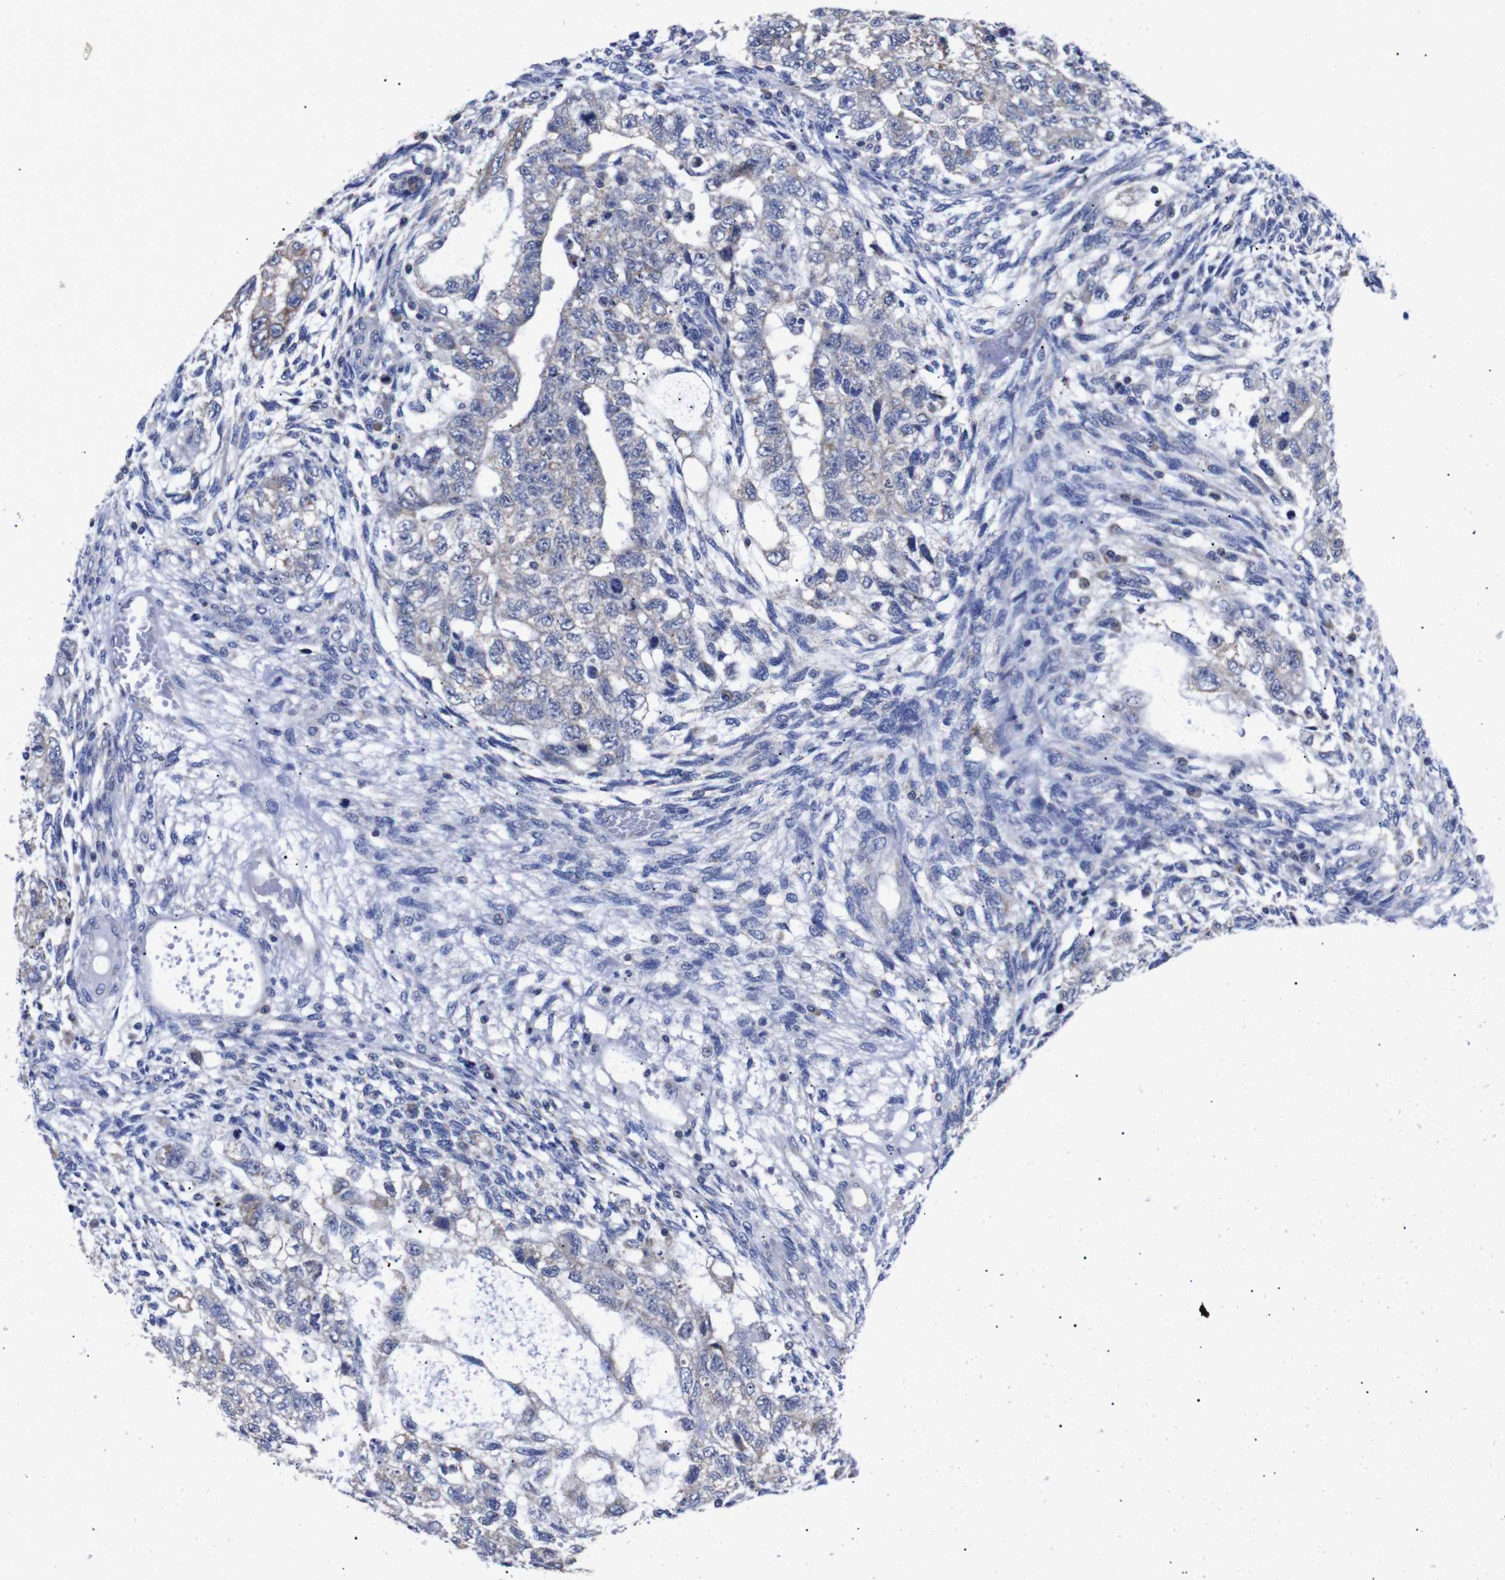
{"staining": {"intensity": "negative", "quantity": "none", "location": "none"}, "tissue": "testis cancer", "cell_type": "Tumor cells", "image_type": "cancer", "snomed": [{"axis": "morphology", "description": "Normal tissue, NOS"}, {"axis": "morphology", "description": "Carcinoma, Embryonal, NOS"}, {"axis": "topography", "description": "Testis"}], "caption": "An immunohistochemistry photomicrograph of testis cancer is shown. There is no staining in tumor cells of testis cancer. Nuclei are stained in blue.", "gene": "OPN3", "patient": {"sex": "male", "age": 36}}